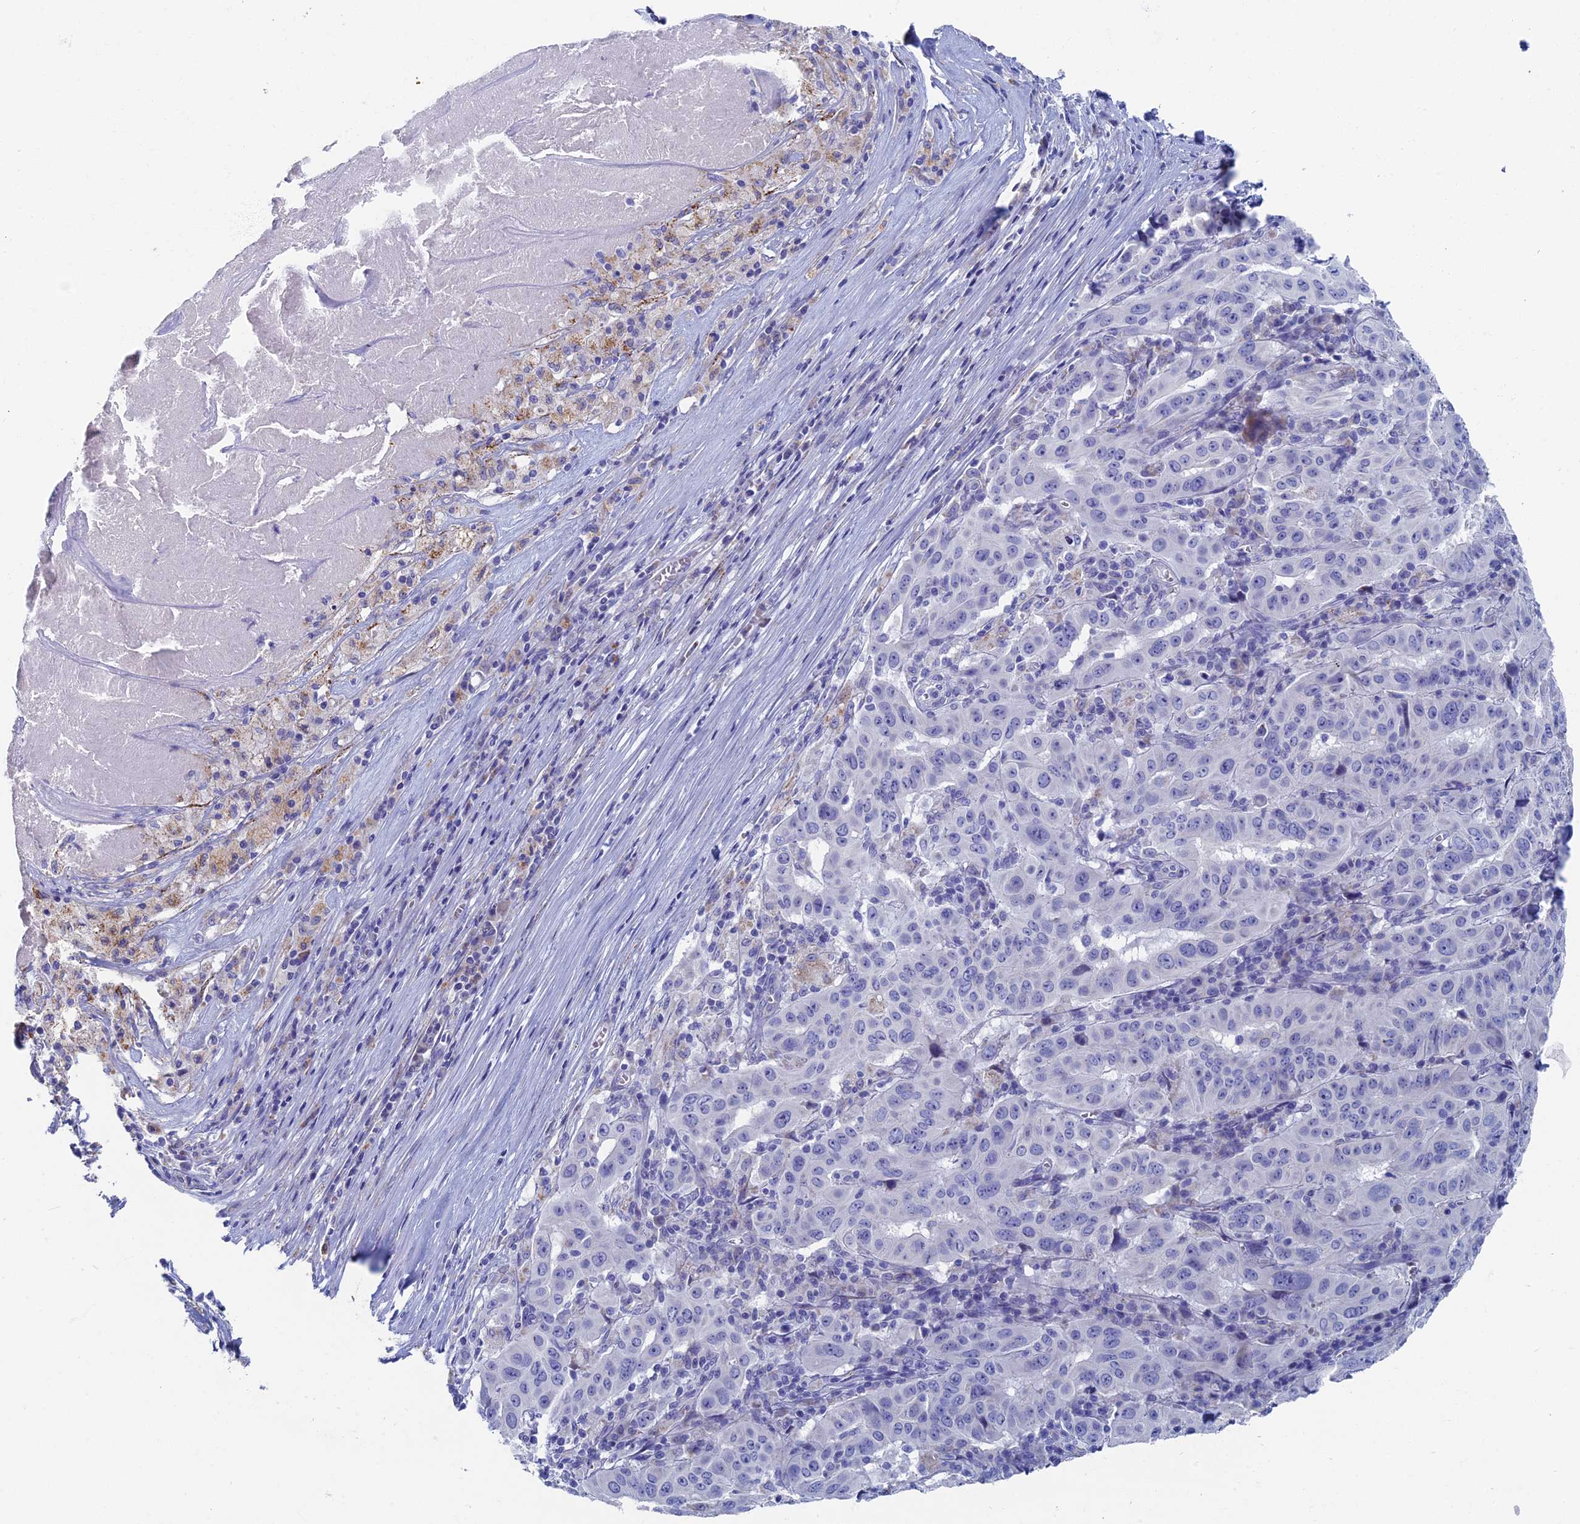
{"staining": {"intensity": "negative", "quantity": "none", "location": "none"}, "tissue": "pancreatic cancer", "cell_type": "Tumor cells", "image_type": "cancer", "snomed": [{"axis": "morphology", "description": "Adenocarcinoma, NOS"}, {"axis": "topography", "description": "Pancreas"}], "caption": "An immunohistochemistry (IHC) histopathology image of pancreatic cancer (adenocarcinoma) is shown. There is no staining in tumor cells of pancreatic cancer (adenocarcinoma).", "gene": "OAT", "patient": {"sex": "male", "age": 63}}